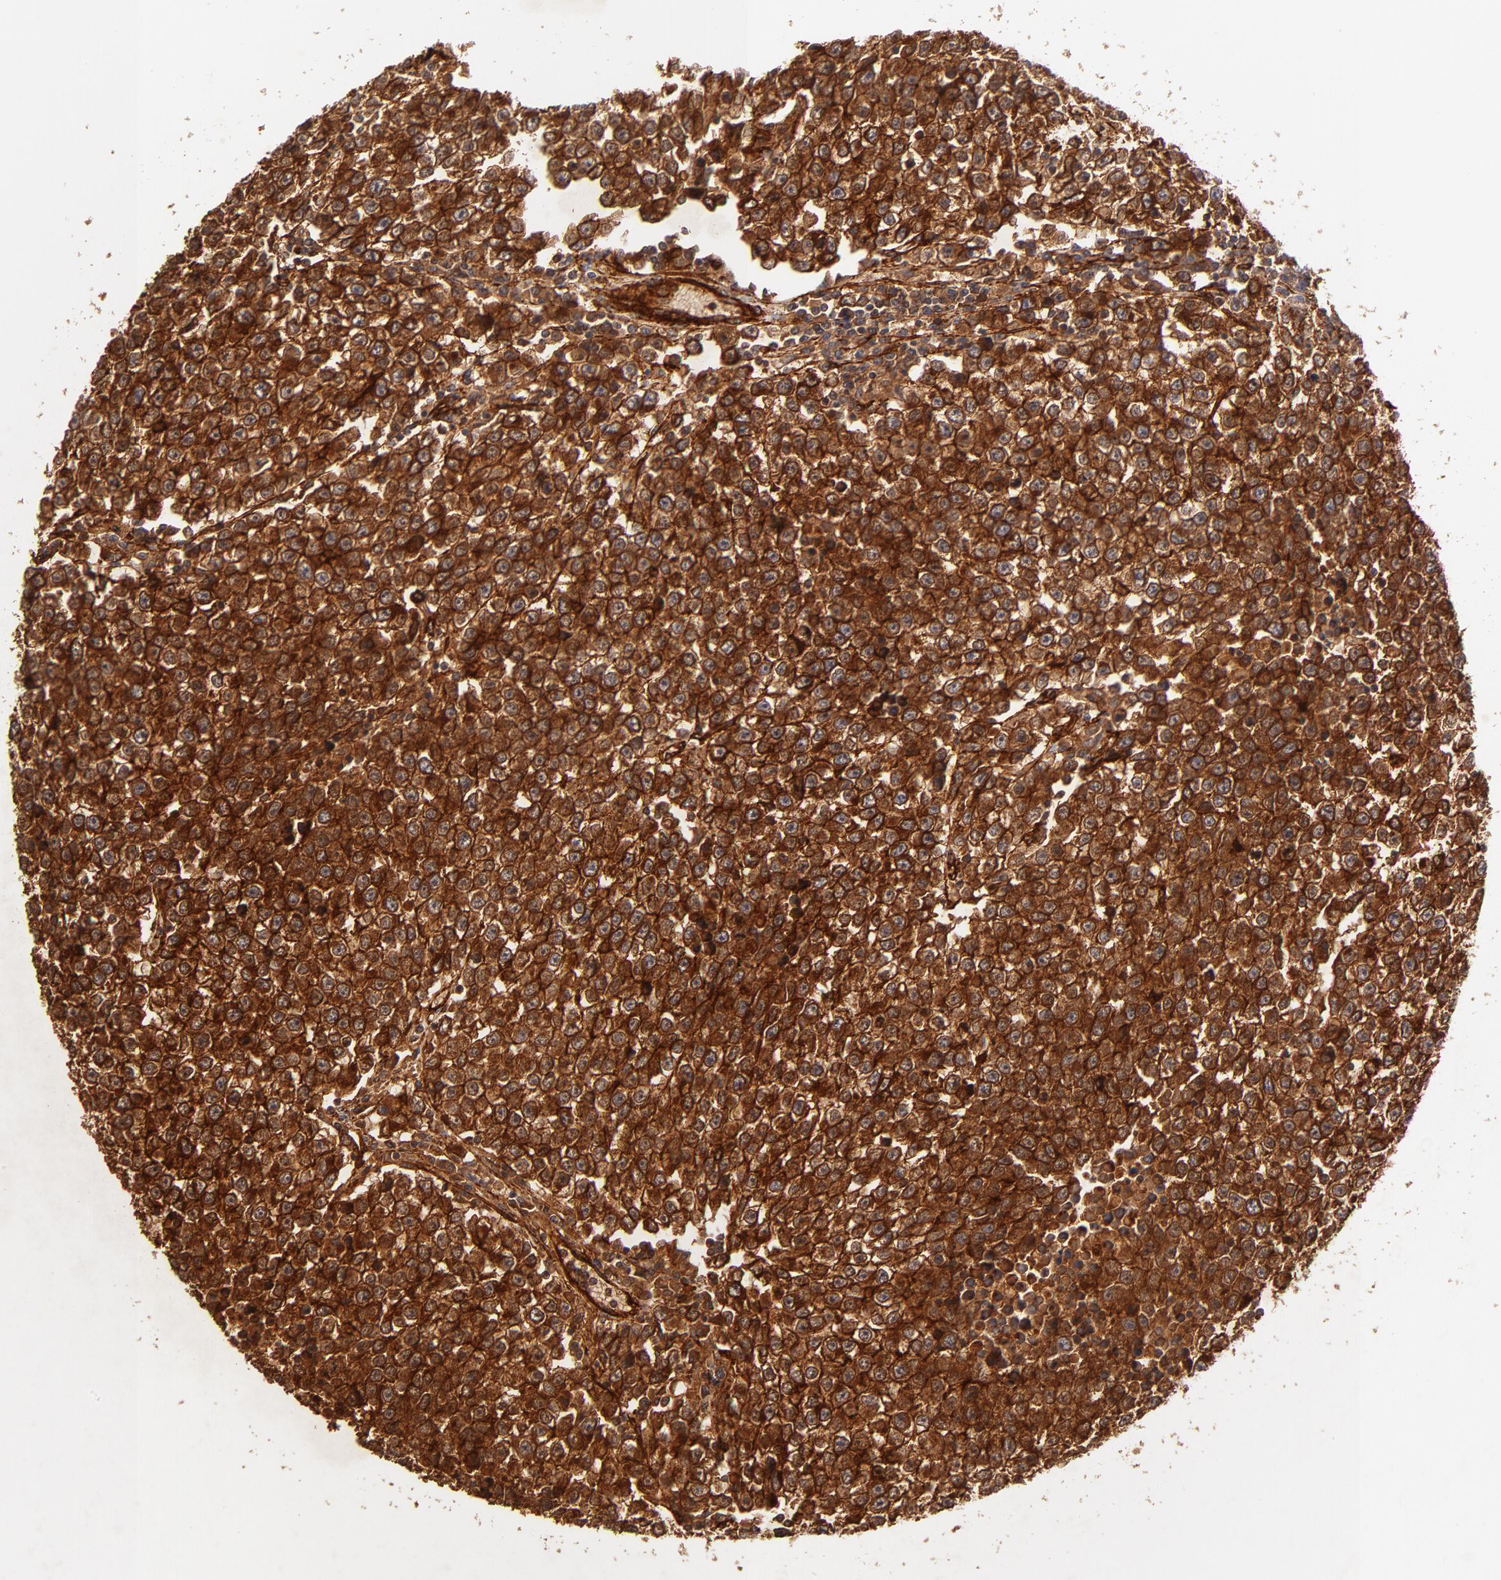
{"staining": {"intensity": "strong", "quantity": ">75%", "location": "cytoplasmic/membranous"}, "tissue": "testis cancer", "cell_type": "Tumor cells", "image_type": "cancer", "snomed": [{"axis": "morphology", "description": "Seminoma, NOS"}, {"axis": "topography", "description": "Testis"}], "caption": "Protein staining of testis cancer (seminoma) tissue demonstrates strong cytoplasmic/membranous staining in approximately >75% of tumor cells. (DAB (3,3'-diaminobenzidine) = brown stain, brightfield microscopy at high magnification).", "gene": "ITGB1", "patient": {"sex": "male", "age": 36}}